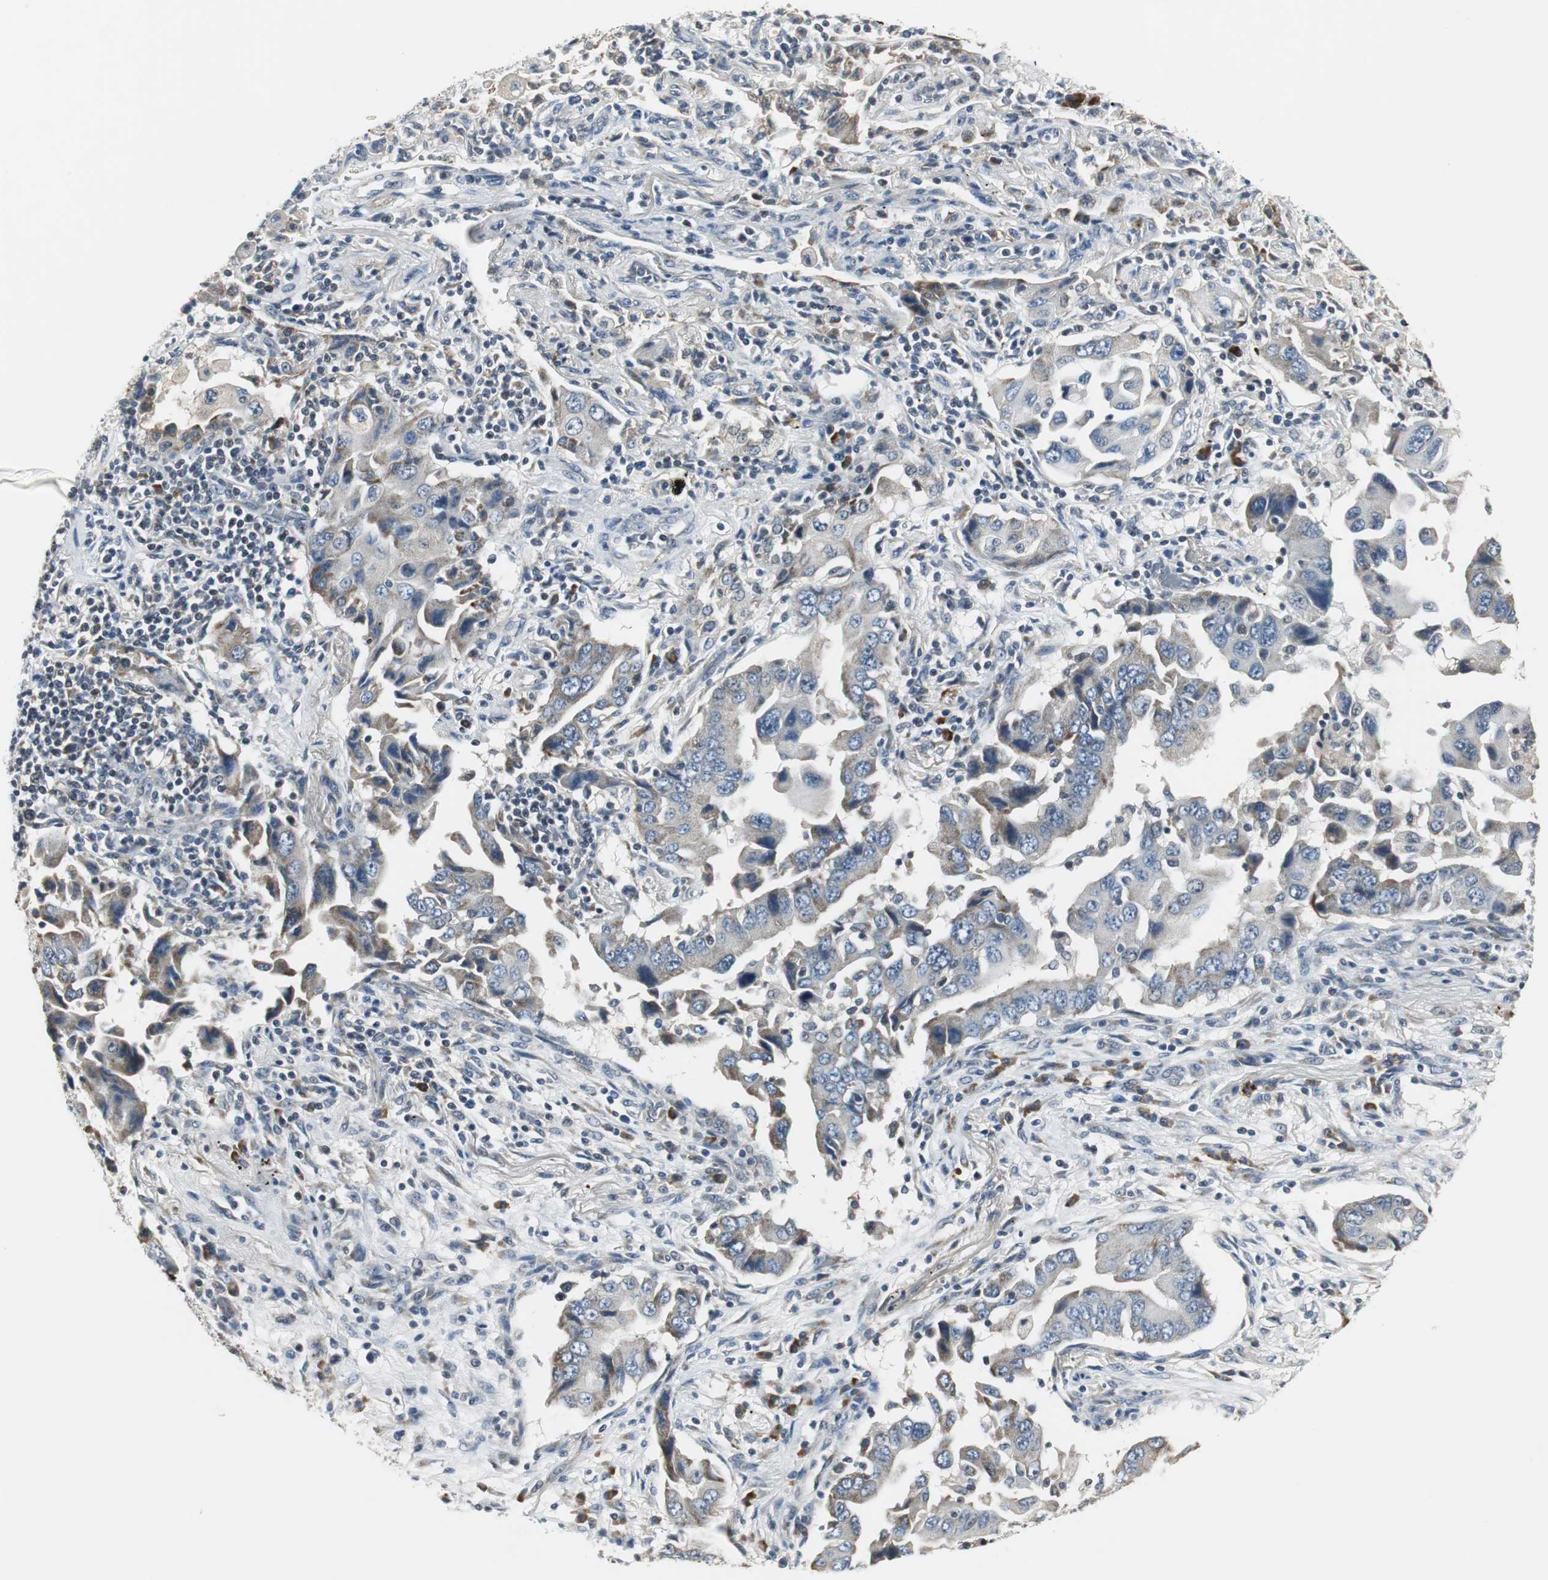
{"staining": {"intensity": "moderate", "quantity": "<25%", "location": "cytoplasmic/membranous"}, "tissue": "lung cancer", "cell_type": "Tumor cells", "image_type": "cancer", "snomed": [{"axis": "morphology", "description": "Adenocarcinoma, NOS"}, {"axis": "topography", "description": "Lung"}], "caption": "Immunohistochemical staining of adenocarcinoma (lung) displays moderate cytoplasmic/membranous protein positivity in approximately <25% of tumor cells.", "gene": "CCT5", "patient": {"sex": "female", "age": 65}}